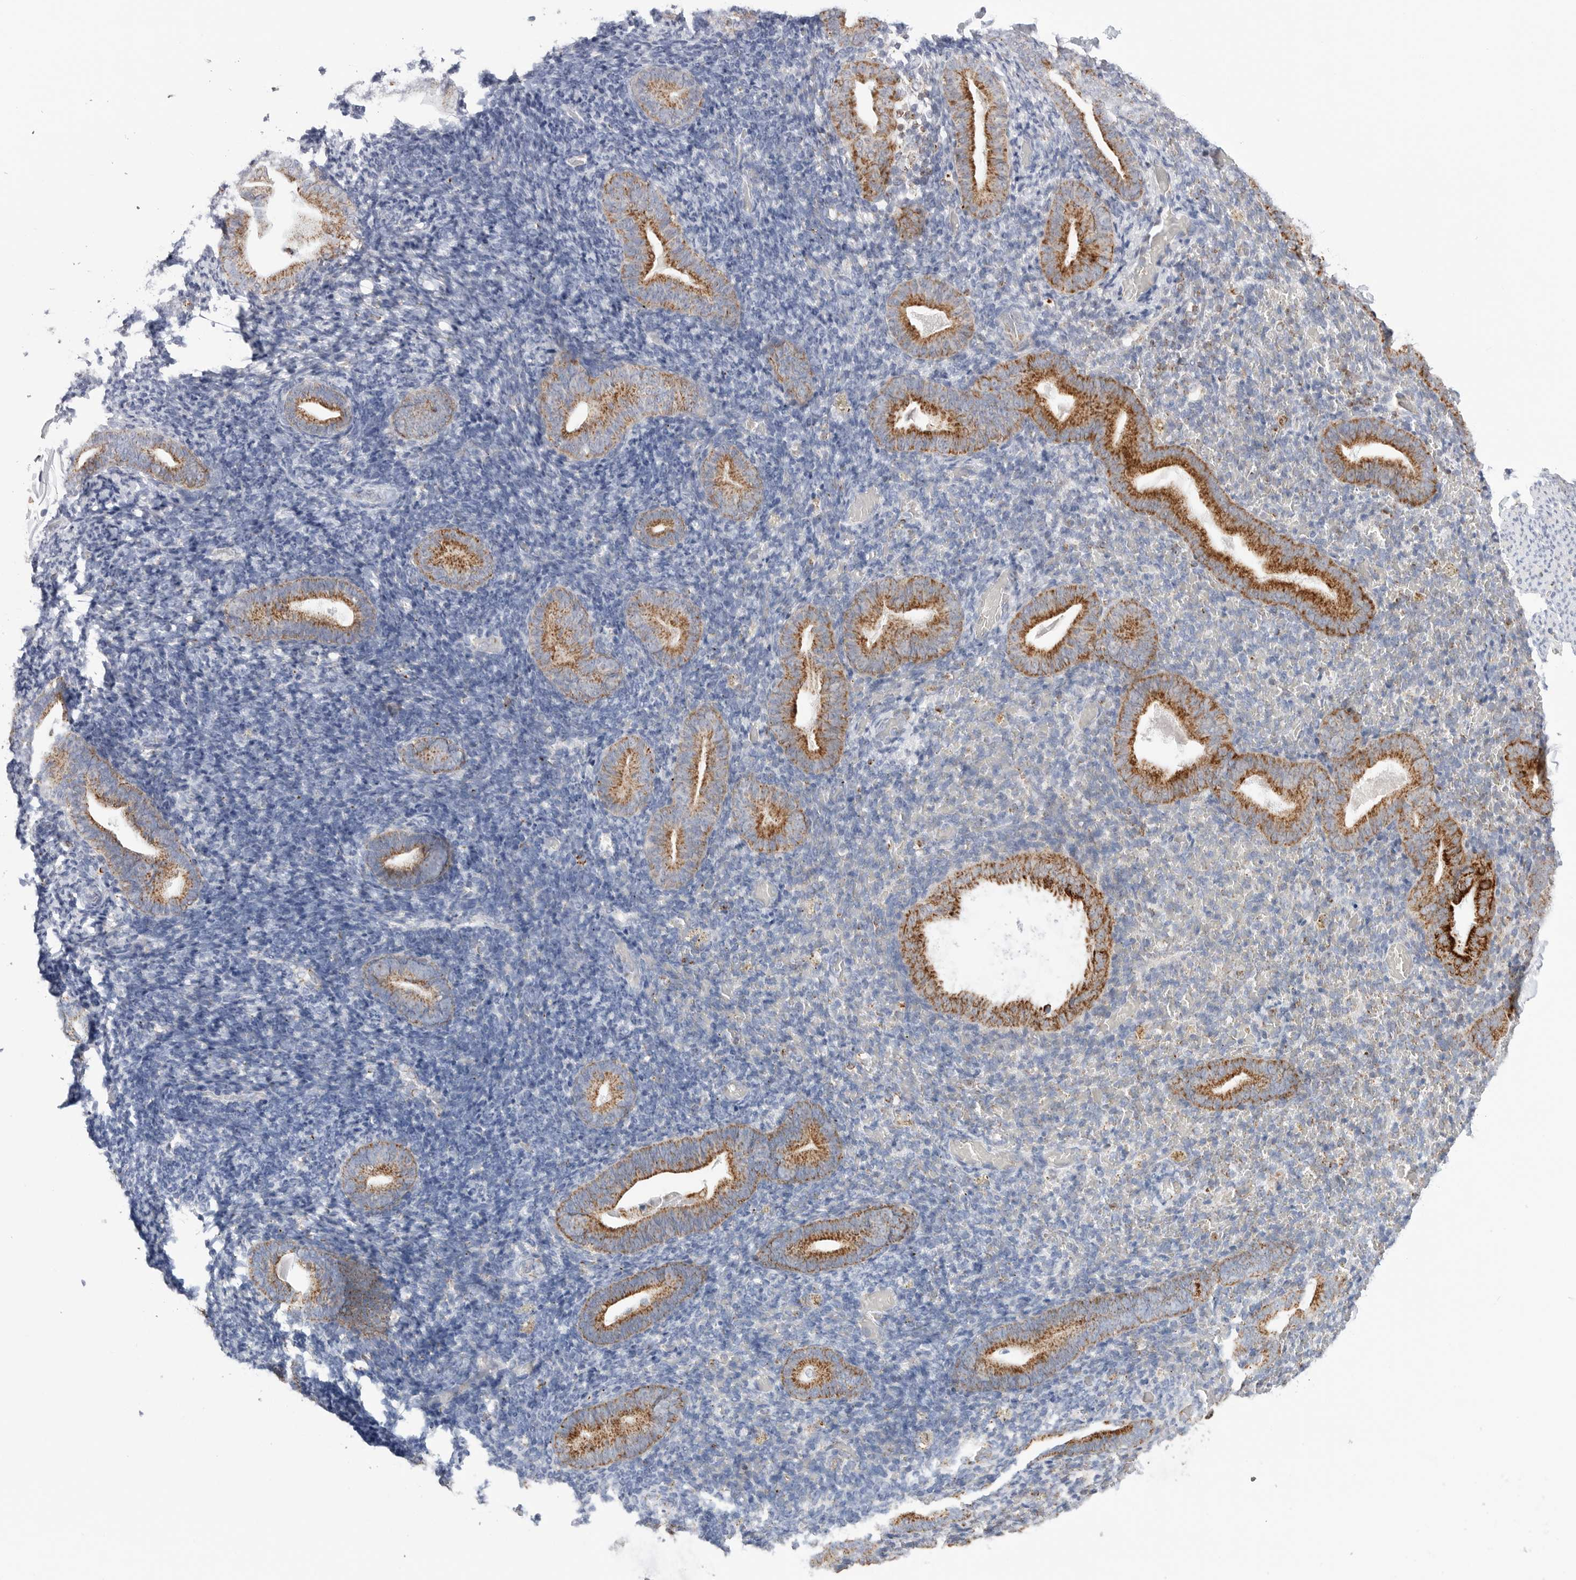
{"staining": {"intensity": "strong", "quantity": "<25%", "location": "cytoplasmic/membranous"}, "tissue": "endometrium", "cell_type": "Cells in endometrial stroma", "image_type": "normal", "snomed": [{"axis": "morphology", "description": "Normal tissue, NOS"}, {"axis": "topography", "description": "Endometrium"}], "caption": "Immunohistochemistry (IHC) histopathology image of benign endometrium: endometrium stained using IHC demonstrates medium levels of strong protein expression localized specifically in the cytoplasmic/membranous of cells in endometrial stroma, appearing as a cytoplasmic/membranous brown color.", "gene": "ATP5IF1", "patient": {"sex": "female", "age": 51}}